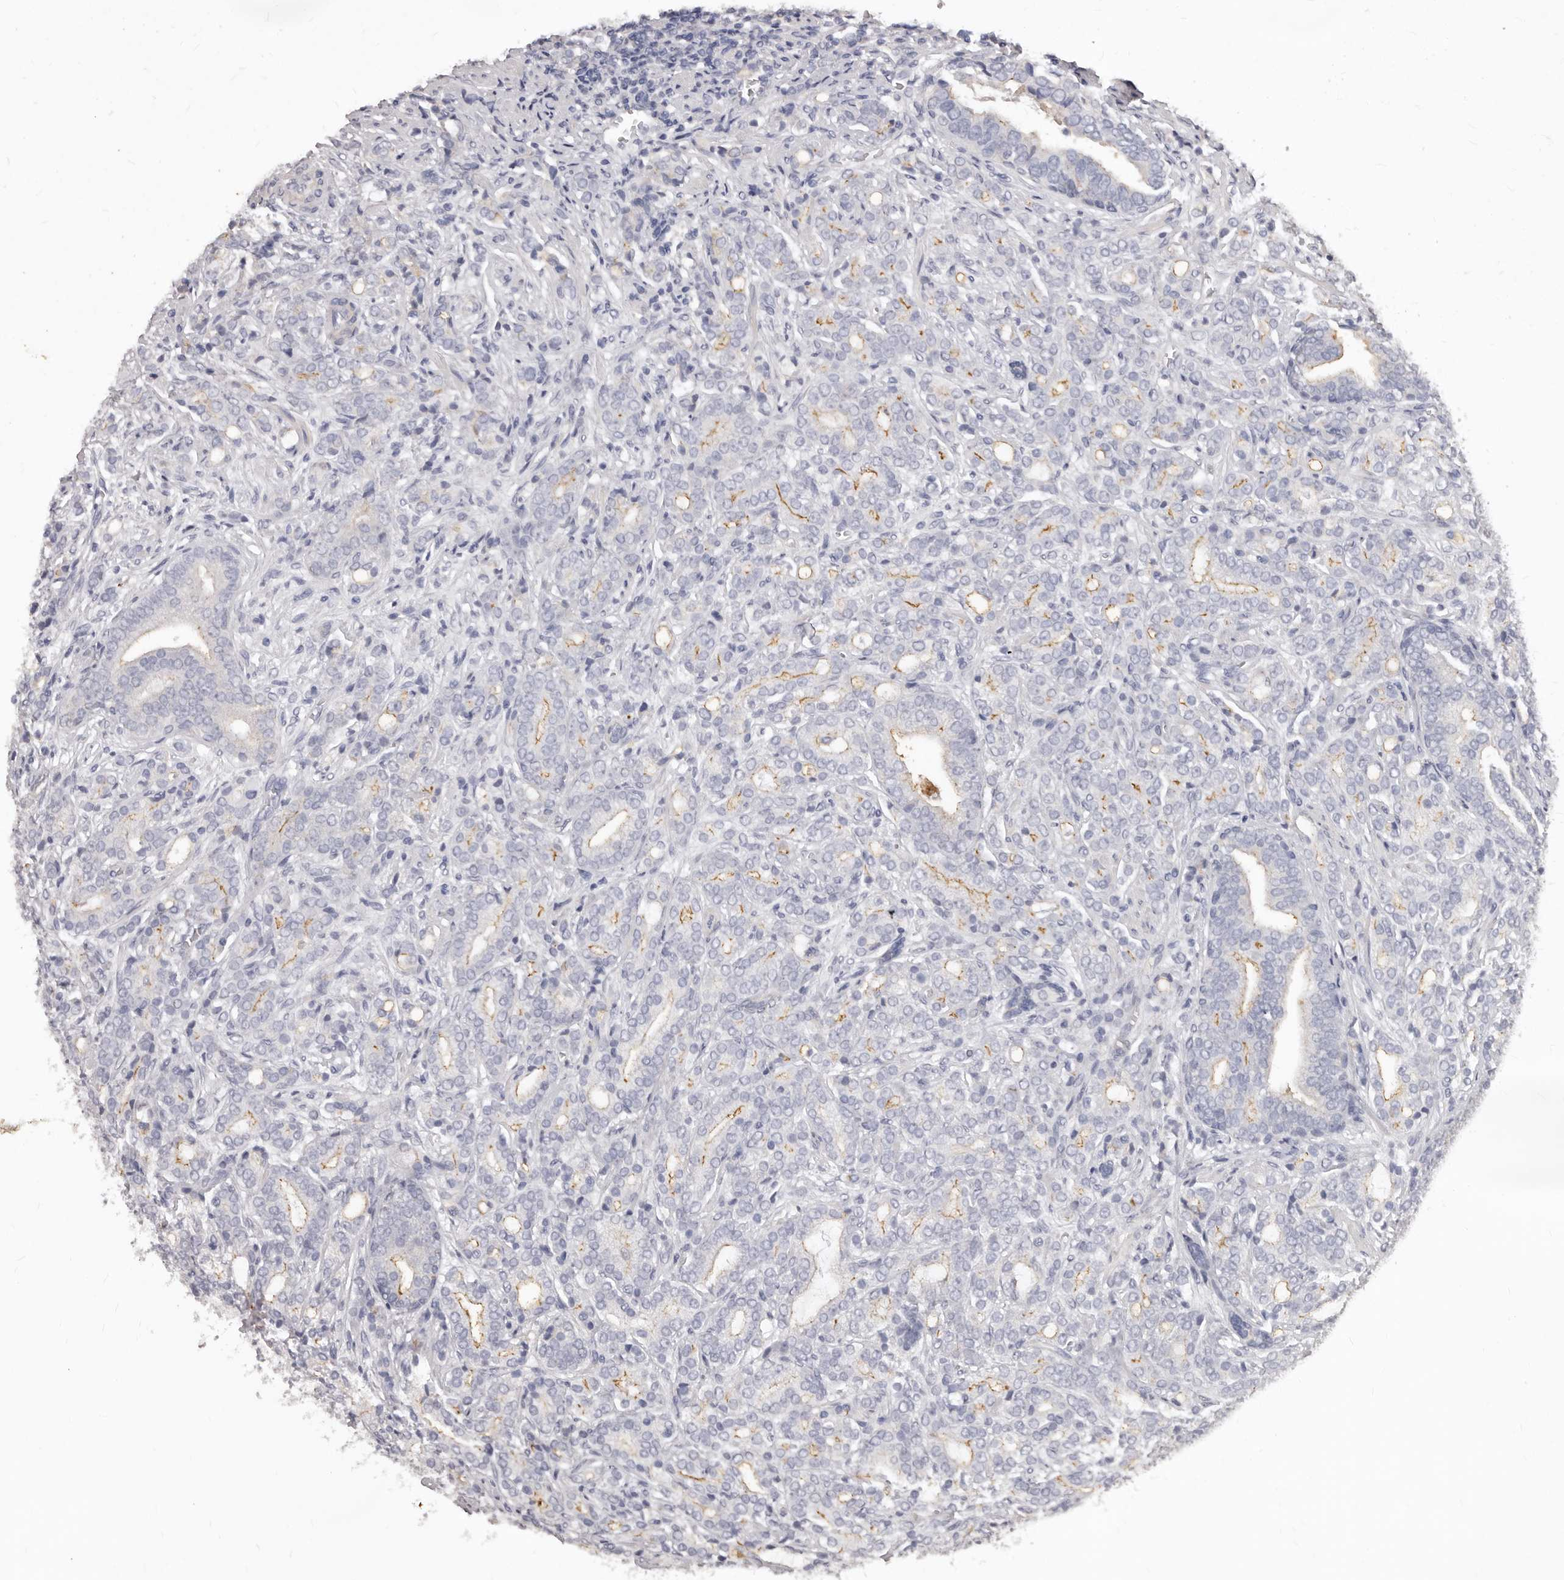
{"staining": {"intensity": "moderate", "quantity": "<25%", "location": "cytoplasmic/membranous"}, "tissue": "prostate cancer", "cell_type": "Tumor cells", "image_type": "cancer", "snomed": [{"axis": "morphology", "description": "Adenocarcinoma, High grade"}, {"axis": "topography", "description": "Prostate"}], "caption": "High-magnification brightfield microscopy of adenocarcinoma (high-grade) (prostate) stained with DAB (brown) and counterstained with hematoxylin (blue). tumor cells exhibit moderate cytoplasmic/membranous positivity is seen in approximately<25% of cells.", "gene": "GPRC5C", "patient": {"sex": "male", "age": 57}}